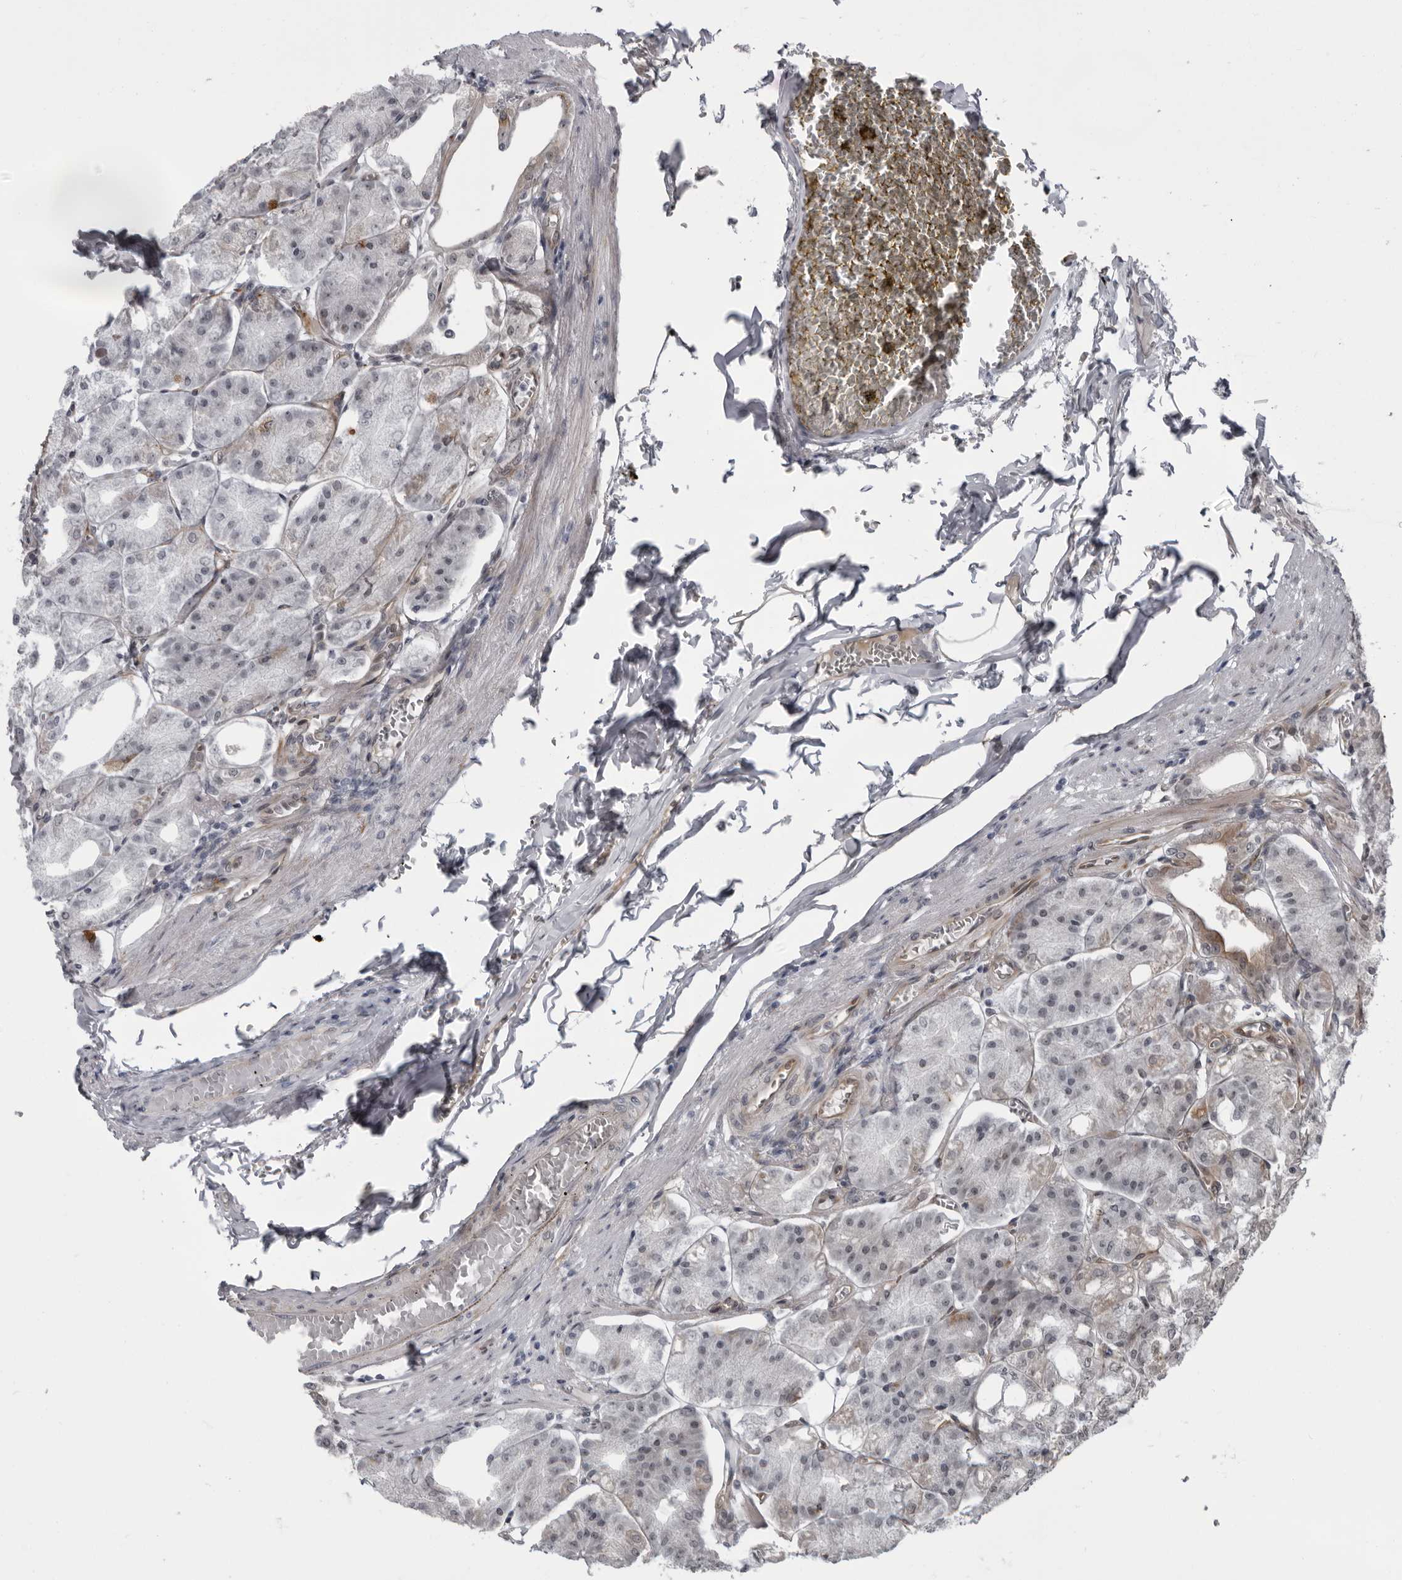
{"staining": {"intensity": "weak", "quantity": "25%-75%", "location": "cytoplasmic/membranous"}, "tissue": "stomach", "cell_type": "Glandular cells", "image_type": "normal", "snomed": [{"axis": "morphology", "description": "Normal tissue, NOS"}, {"axis": "topography", "description": "Stomach, lower"}], "caption": "There is low levels of weak cytoplasmic/membranous positivity in glandular cells of unremarkable stomach, as demonstrated by immunohistochemical staining (brown color).", "gene": "FAM102B", "patient": {"sex": "male", "age": 71}}